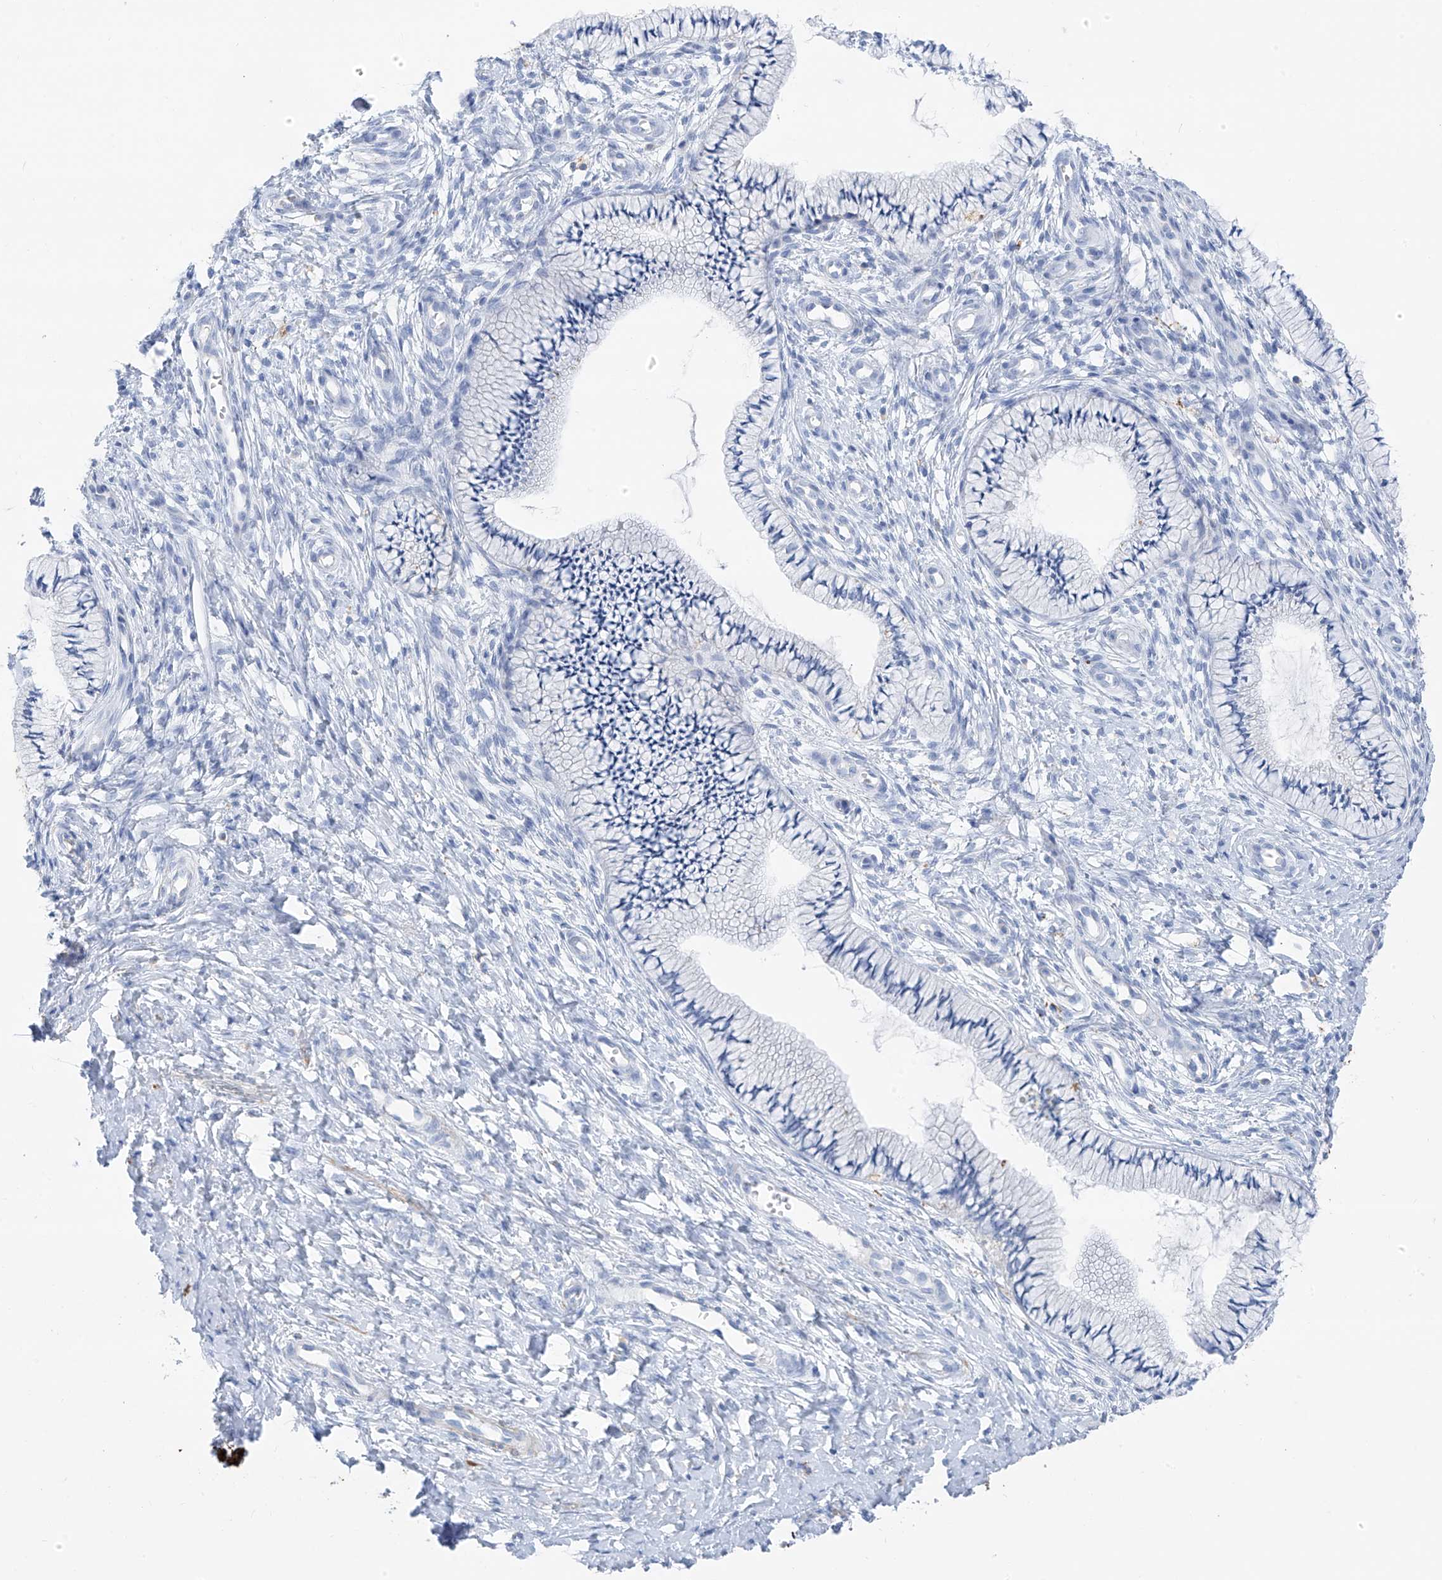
{"staining": {"intensity": "negative", "quantity": "none", "location": "none"}, "tissue": "cervix", "cell_type": "Glandular cells", "image_type": "normal", "snomed": [{"axis": "morphology", "description": "Normal tissue, NOS"}, {"axis": "topography", "description": "Cervix"}], "caption": "This is an IHC histopathology image of benign human cervix. There is no expression in glandular cells.", "gene": "GLMP", "patient": {"sex": "female", "age": 36}}